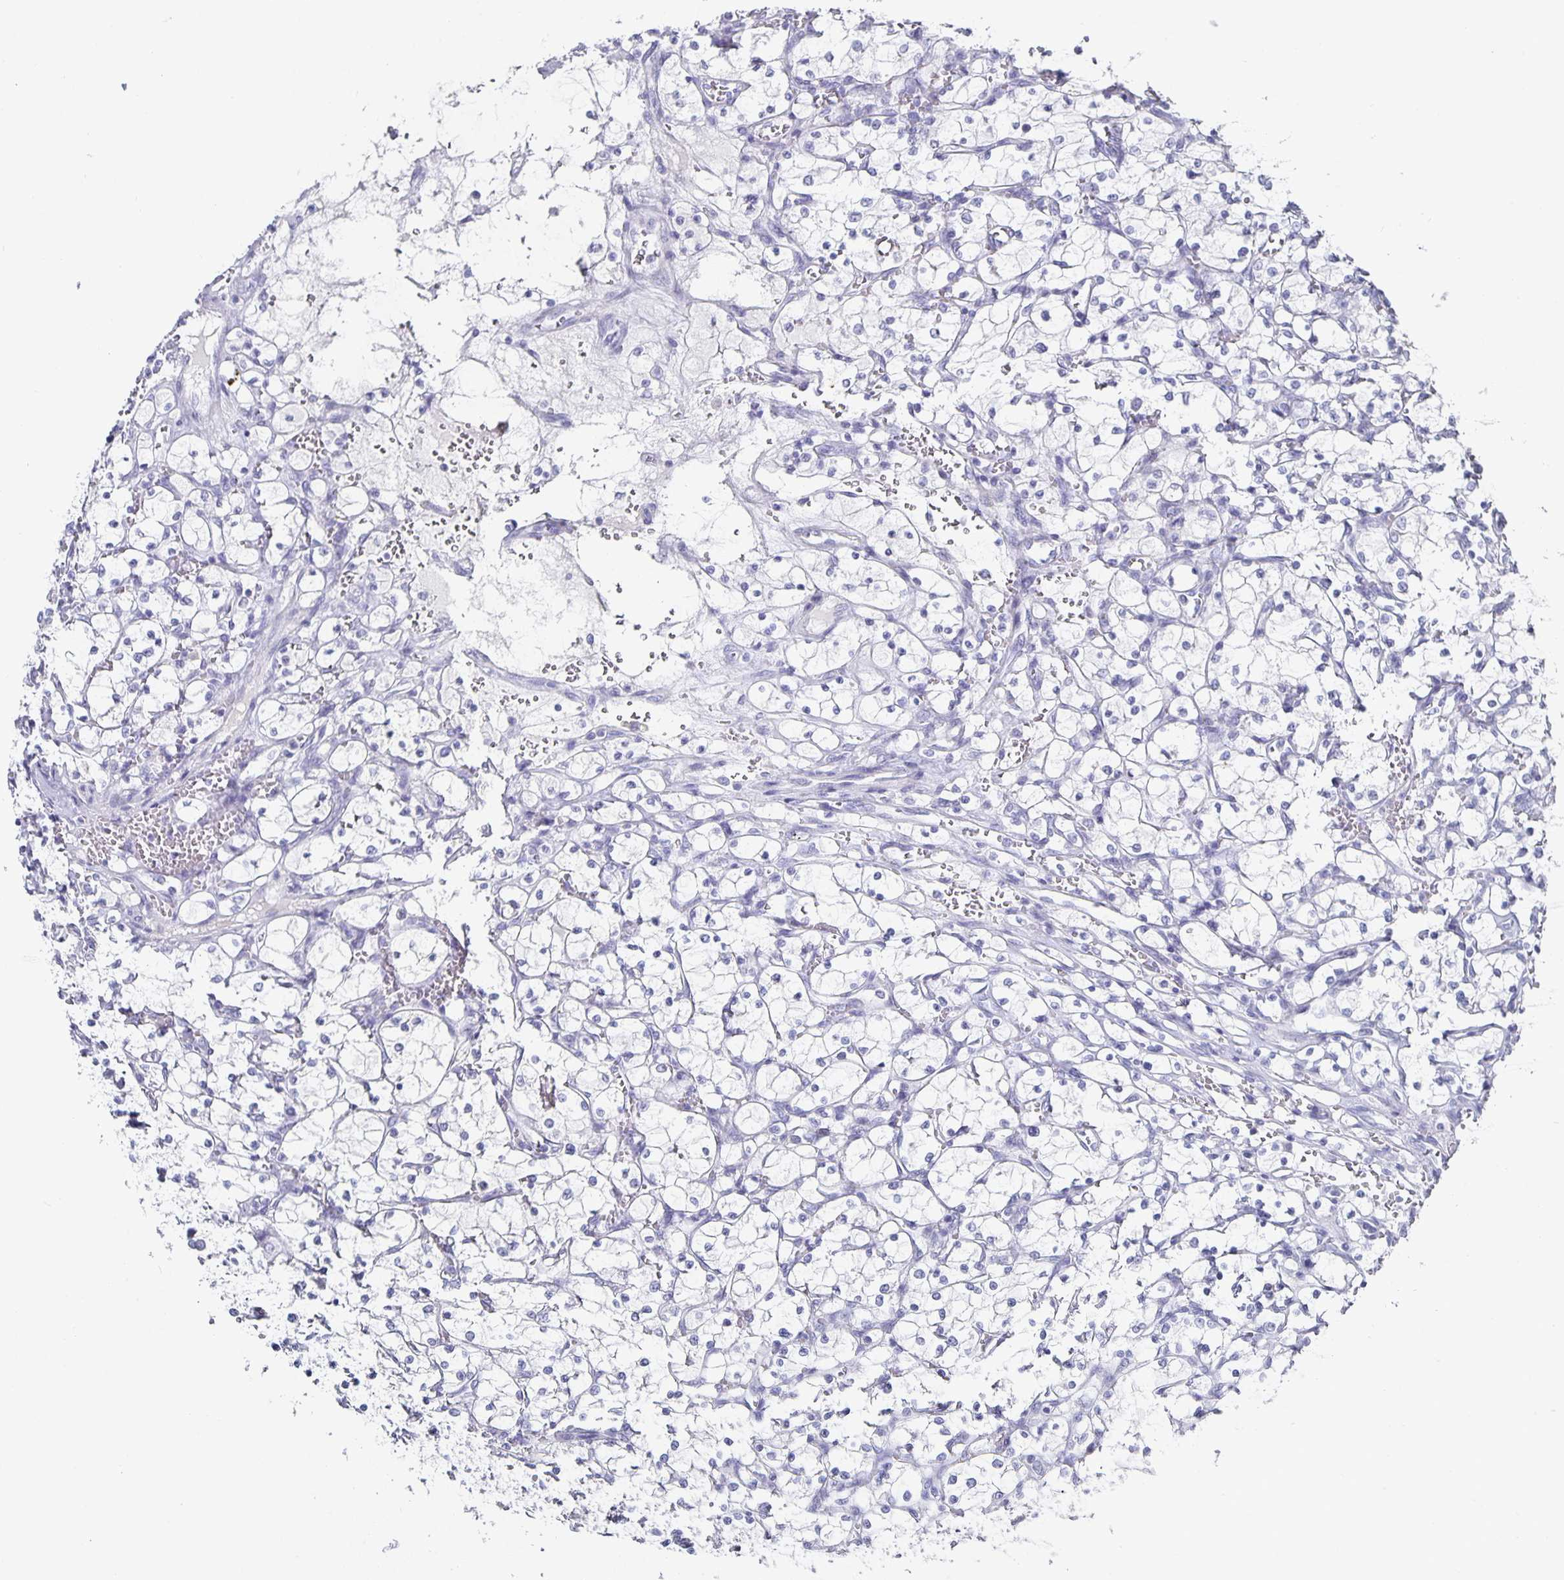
{"staining": {"intensity": "negative", "quantity": "none", "location": "none"}, "tissue": "renal cancer", "cell_type": "Tumor cells", "image_type": "cancer", "snomed": [{"axis": "morphology", "description": "Adenocarcinoma, NOS"}, {"axis": "topography", "description": "Kidney"}], "caption": "Renal adenocarcinoma stained for a protein using IHC exhibits no staining tumor cells.", "gene": "CHGA", "patient": {"sex": "female", "age": 69}}